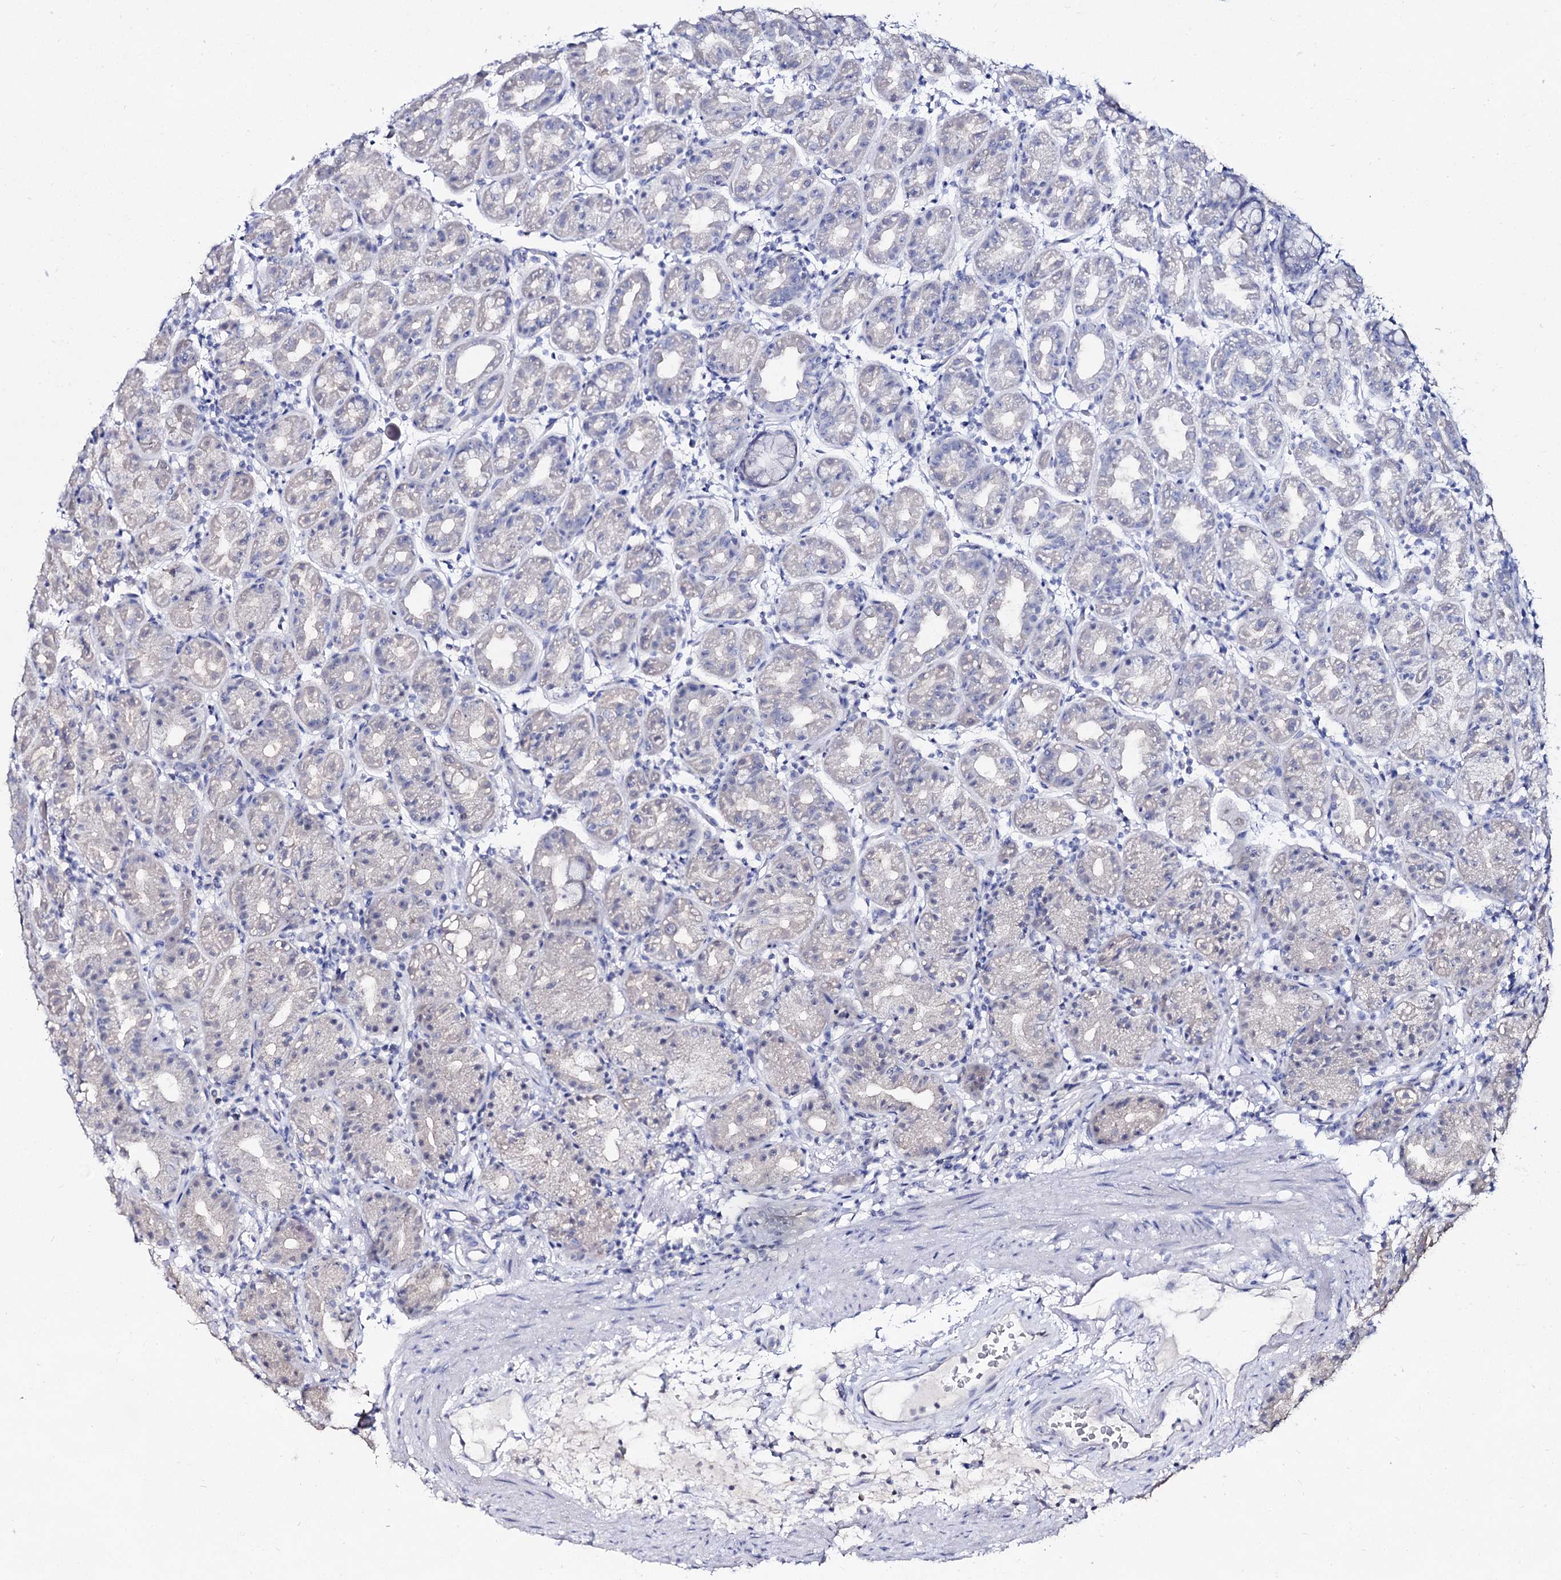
{"staining": {"intensity": "negative", "quantity": "none", "location": "none"}, "tissue": "stomach", "cell_type": "Glandular cells", "image_type": "normal", "snomed": [{"axis": "morphology", "description": "Normal tissue, NOS"}, {"axis": "topography", "description": "Stomach"}], "caption": "Stomach stained for a protein using IHC reveals no expression glandular cells.", "gene": "ACTR6", "patient": {"sex": "female", "age": 79}}